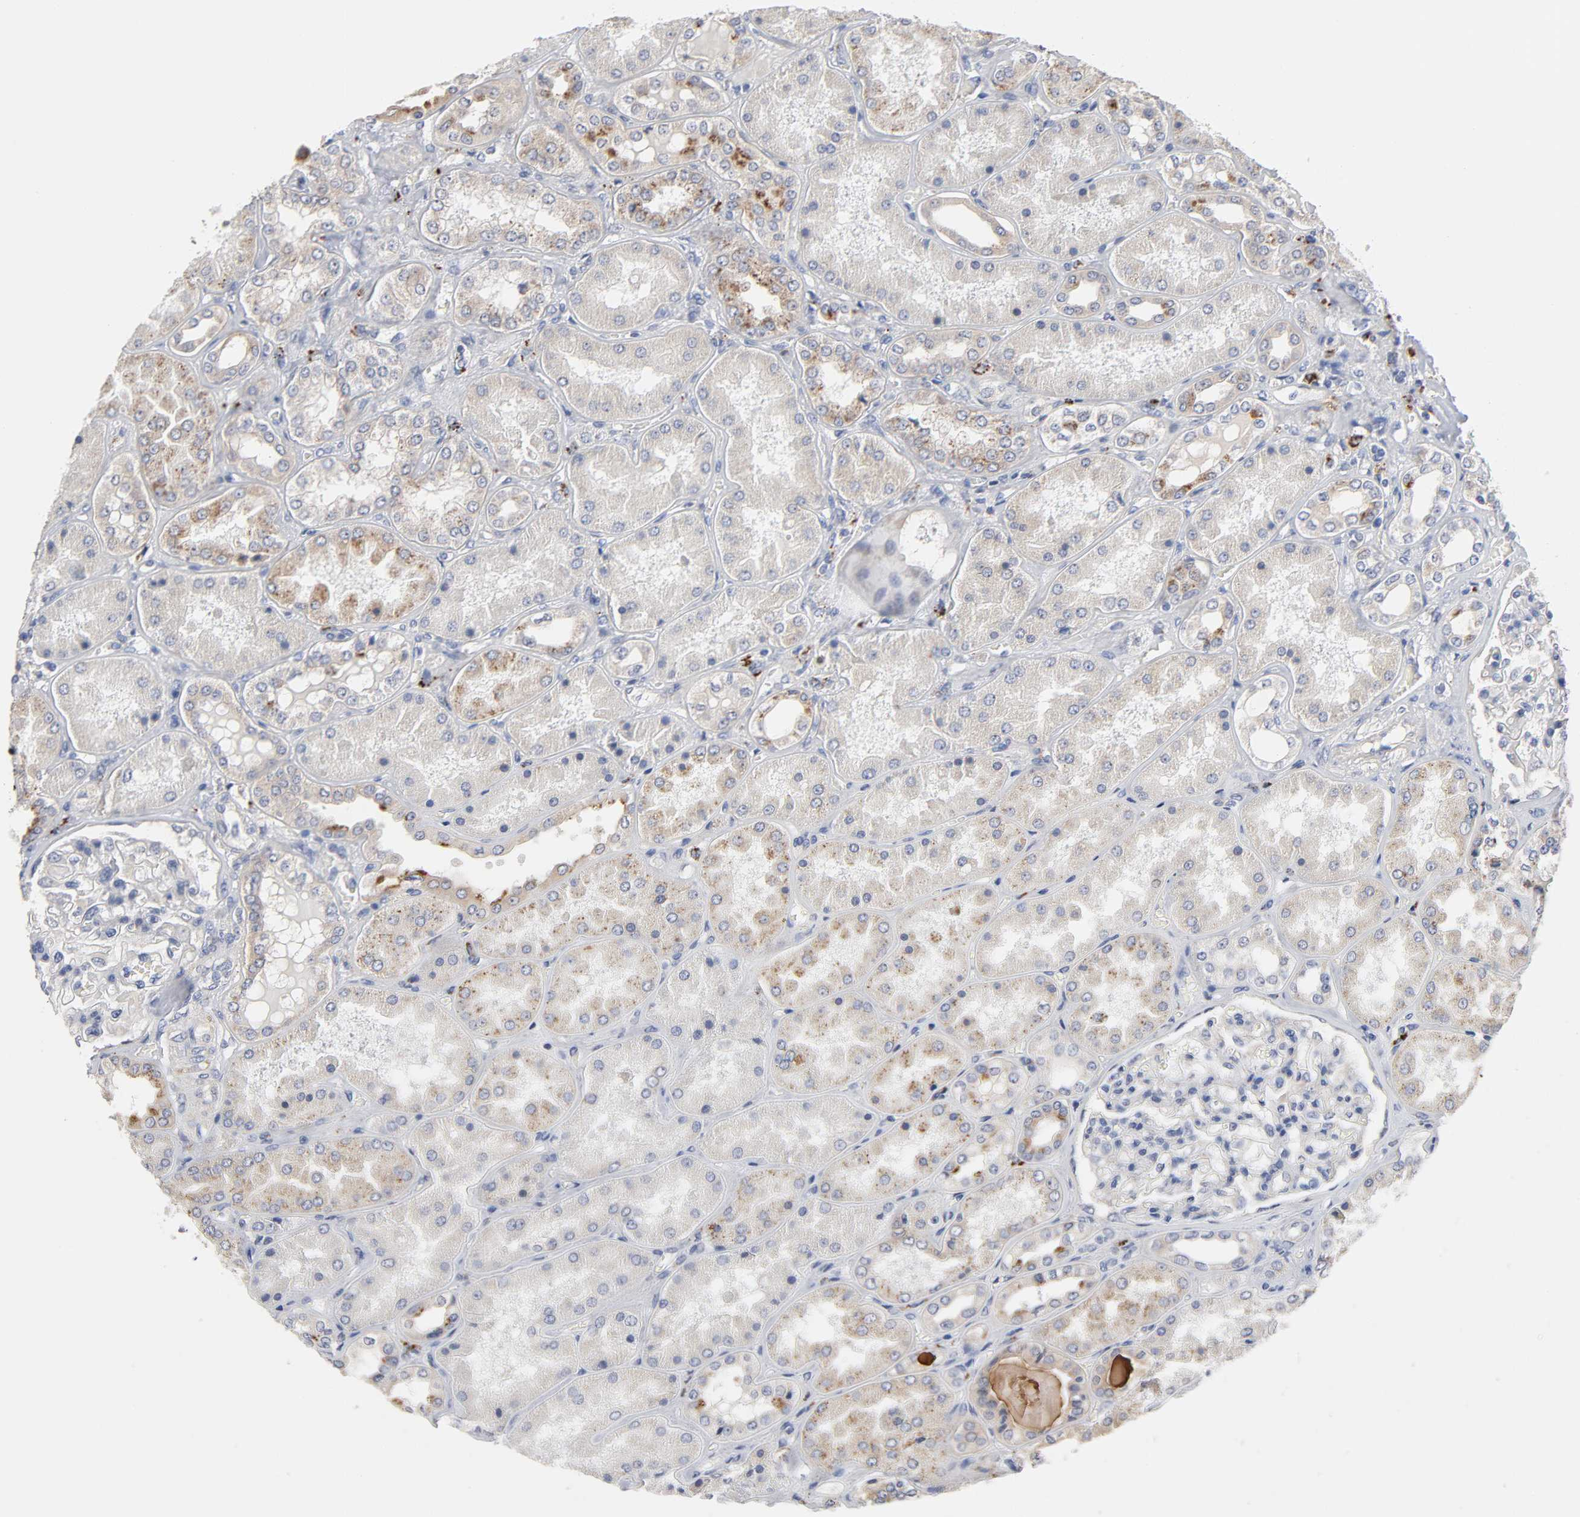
{"staining": {"intensity": "negative", "quantity": "none", "location": "none"}, "tissue": "kidney", "cell_type": "Cells in glomeruli", "image_type": "normal", "snomed": [{"axis": "morphology", "description": "Normal tissue, NOS"}, {"axis": "topography", "description": "Kidney"}], "caption": "DAB immunohistochemical staining of benign human kidney displays no significant expression in cells in glomeruli. Brightfield microscopy of IHC stained with DAB (brown) and hematoxylin (blue), captured at high magnification.", "gene": "C17orf75", "patient": {"sex": "female", "age": 56}}